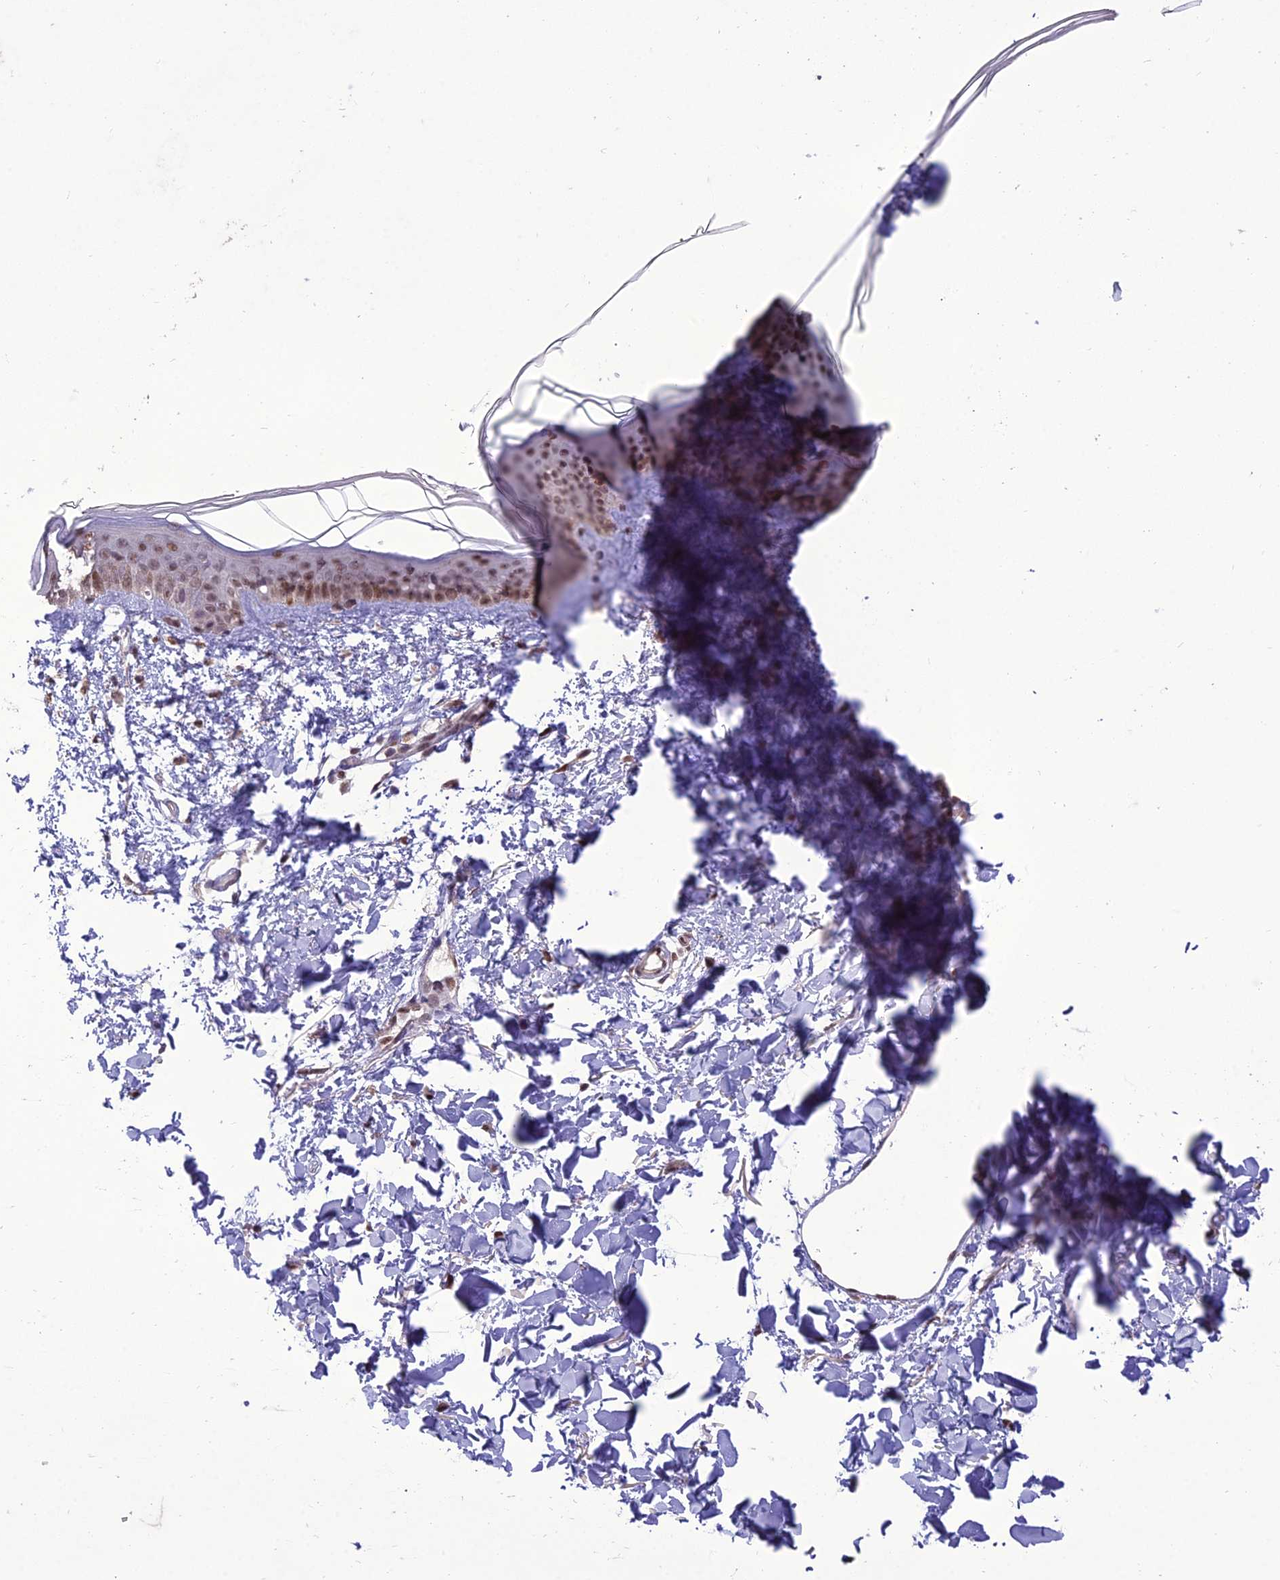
{"staining": {"intensity": "moderate", "quantity": ">75%", "location": "nuclear"}, "tissue": "skin", "cell_type": "Fibroblasts", "image_type": "normal", "snomed": [{"axis": "morphology", "description": "Normal tissue, NOS"}, {"axis": "topography", "description": "Skin"}], "caption": "A brown stain labels moderate nuclear expression of a protein in fibroblasts of normal human skin. Nuclei are stained in blue.", "gene": "RANBP3", "patient": {"sex": "female", "age": 58}}